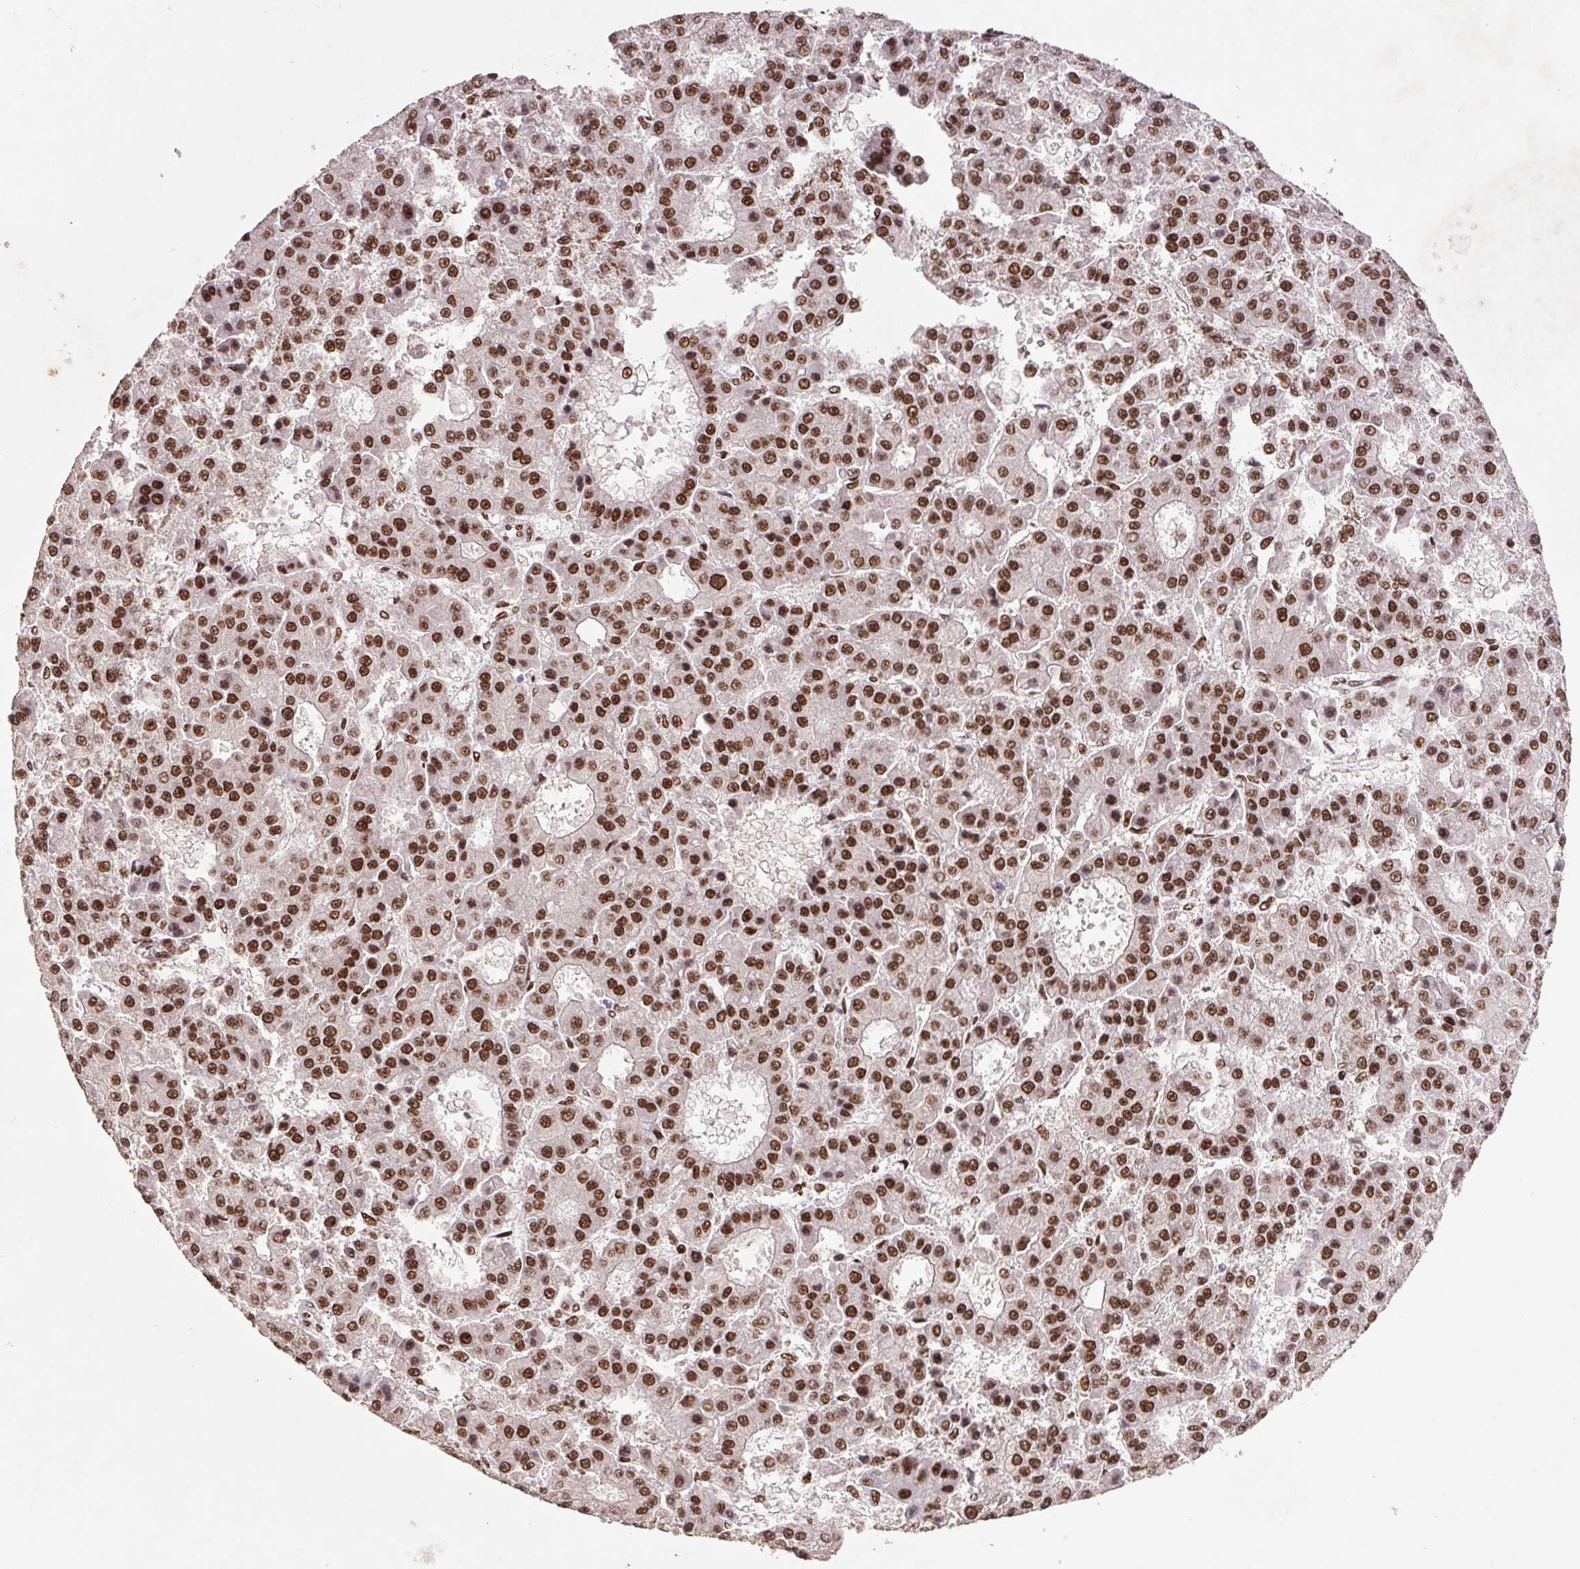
{"staining": {"intensity": "strong", "quantity": ">75%", "location": "nuclear"}, "tissue": "liver cancer", "cell_type": "Tumor cells", "image_type": "cancer", "snomed": [{"axis": "morphology", "description": "Carcinoma, Hepatocellular, NOS"}, {"axis": "topography", "description": "Liver"}], "caption": "IHC image of neoplastic tissue: hepatocellular carcinoma (liver) stained using IHC displays high levels of strong protein expression localized specifically in the nuclear of tumor cells, appearing as a nuclear brown color.", "gene": "LDLRAD4", "patient": {"sex": "male", "age": 70}}